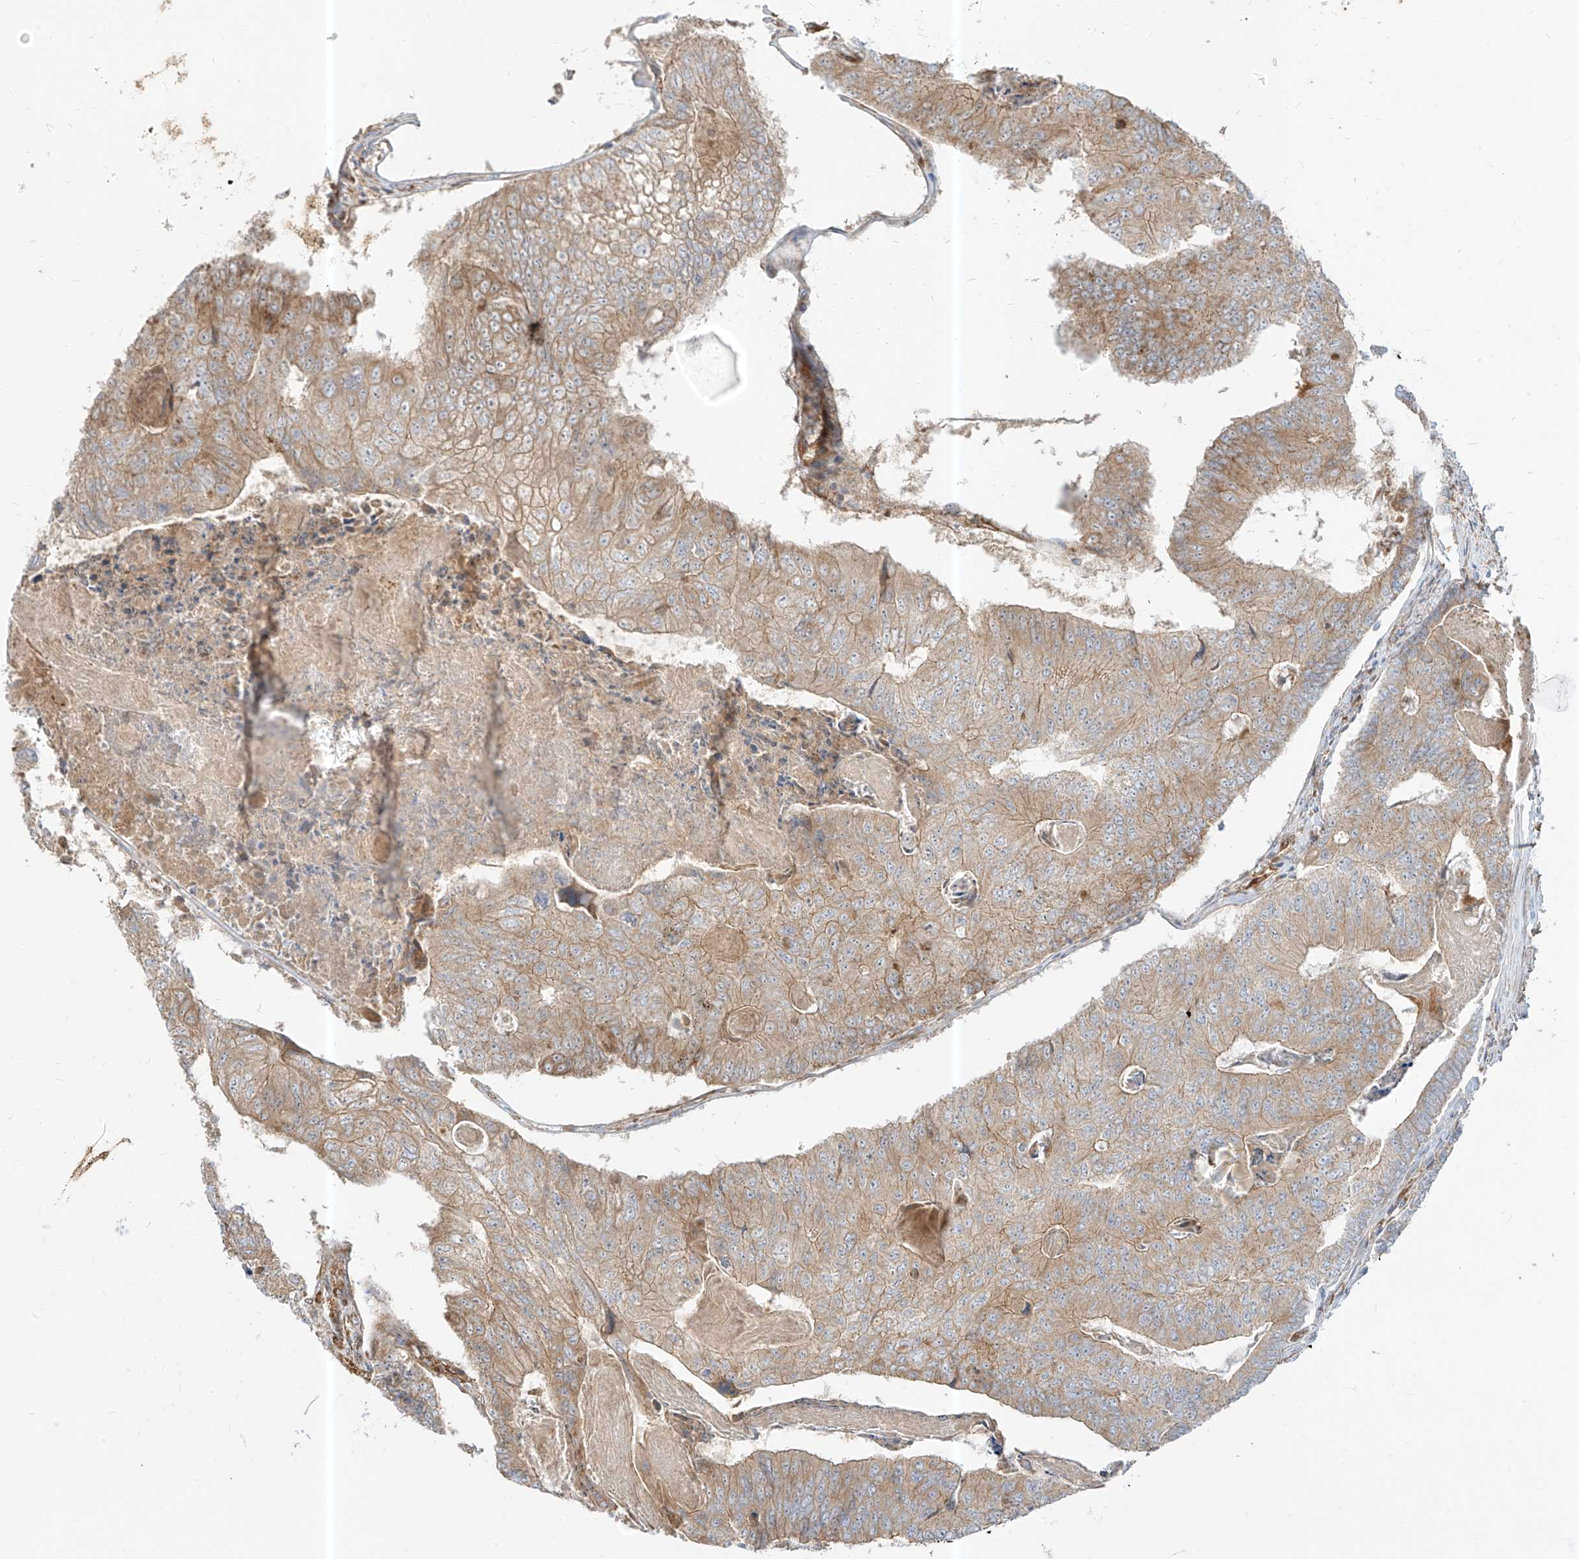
{"staining": {"intensity": "weak", "quantity": ">75%", "location": "cytoplasmic/membranous"}, "tissue": "colorectal cancer", "cell_type": "Tumor cells", "image_type": "cancer", "snomed": [{"axis": "morphology", "description": "Adenocarcinoma, NOS"}, {"axis": "topography", "description": "Colon"}], "caption": "Protein staining of adenocarcinoma (colorectal) tissue reveals weak cytoplasmic/membranous expression in about >75% of tumor cells.", "gene": "PLCL1", "patient": {"sex": "female", "age": 67}}